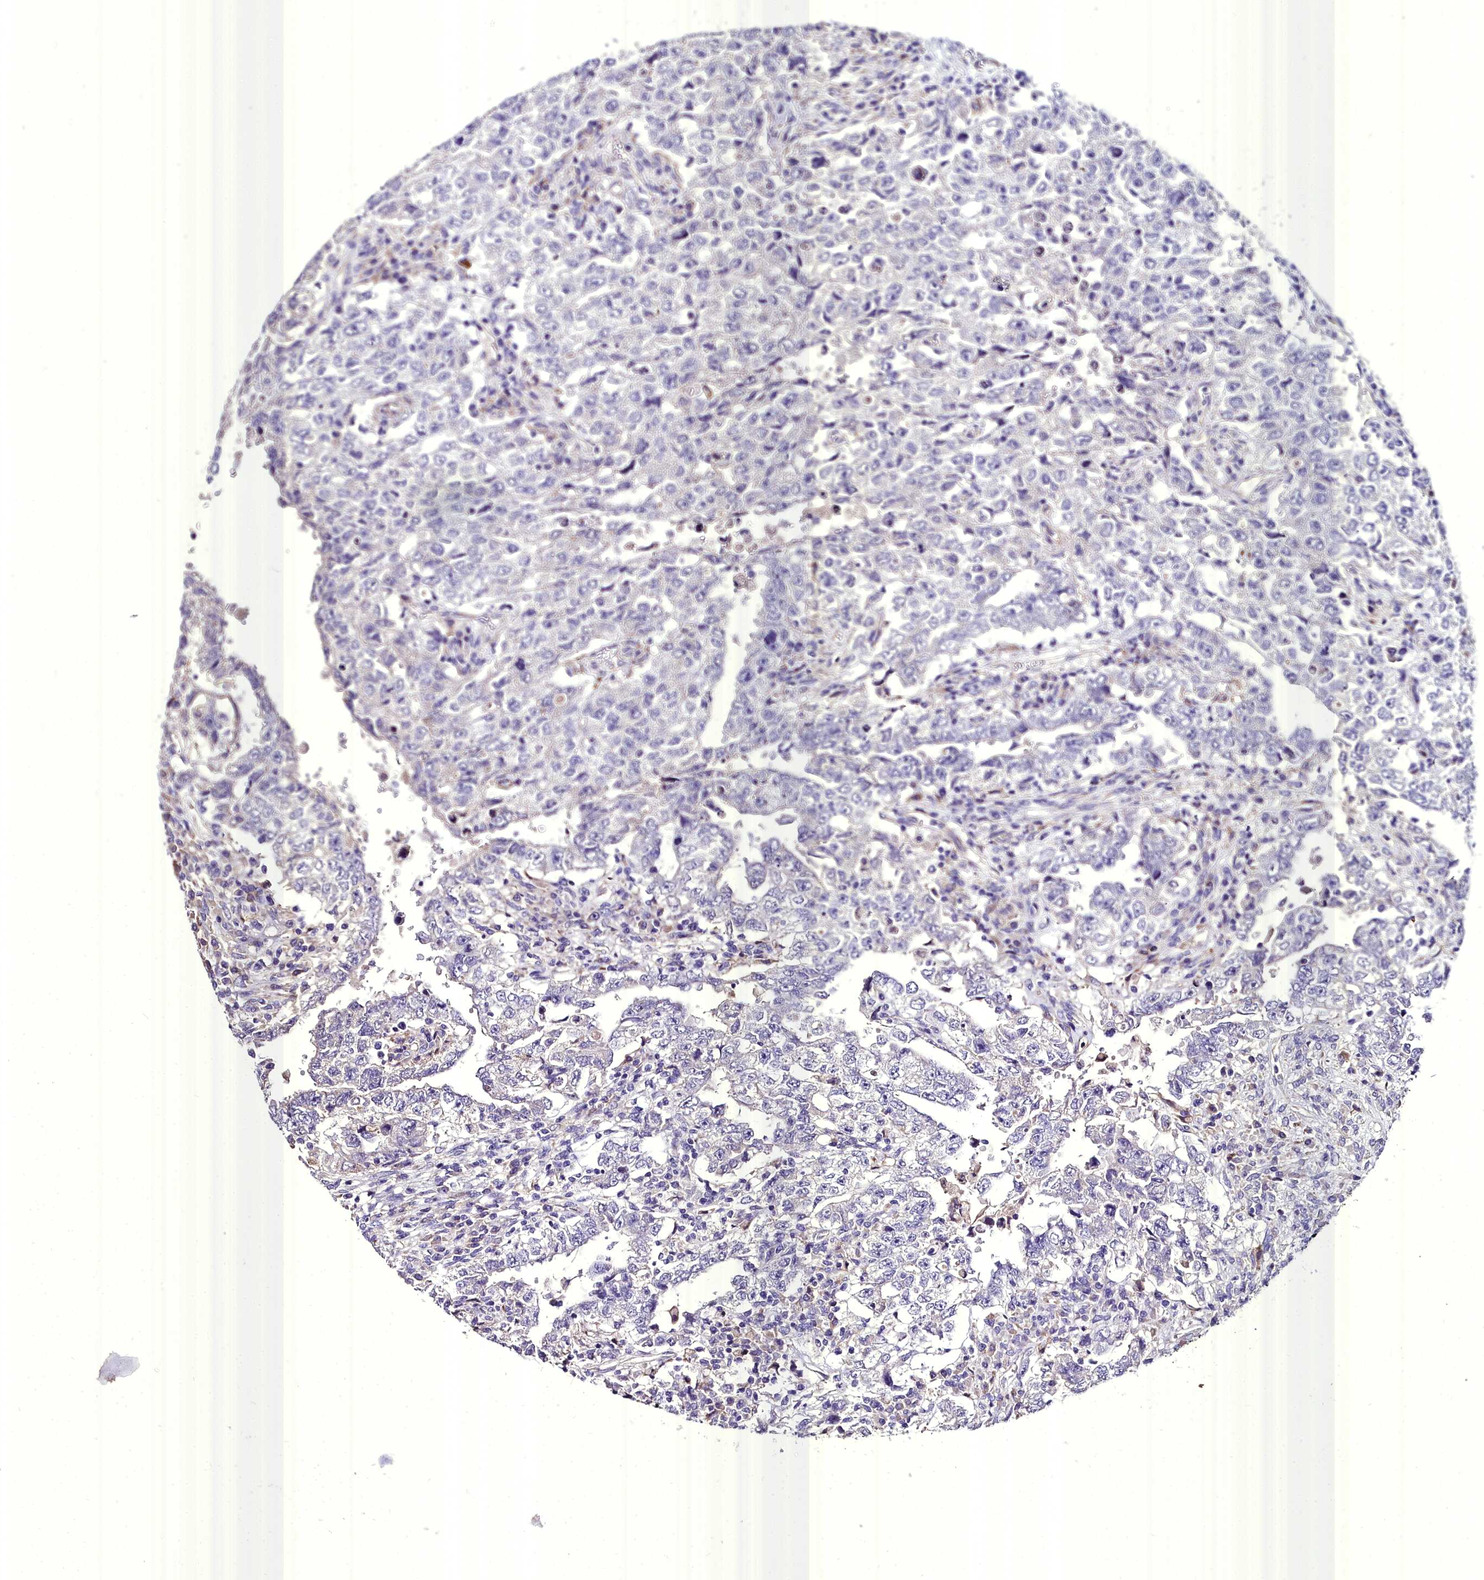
{"staining": {"intensity": "negative", "quantity": "none", "location": "none"}, "tissue": "testis cancer", "cell_type": "Tumor cells", "image_type": "cancer", "snomed": [{"axis": "morphology", "description": "Carcinoma, Embryonal, NOS"}, {"axis": "topography", "description": "Testis"}], "caption": "High power microscopy histopathology image of an immunohistochemistry image of testis cancer, revealing no significant staining in tumor cells. (DAB IHC with hematoxylin counter stain).", "gene": "MS4A18", "patient": {"sex": "male", "age": 26}}